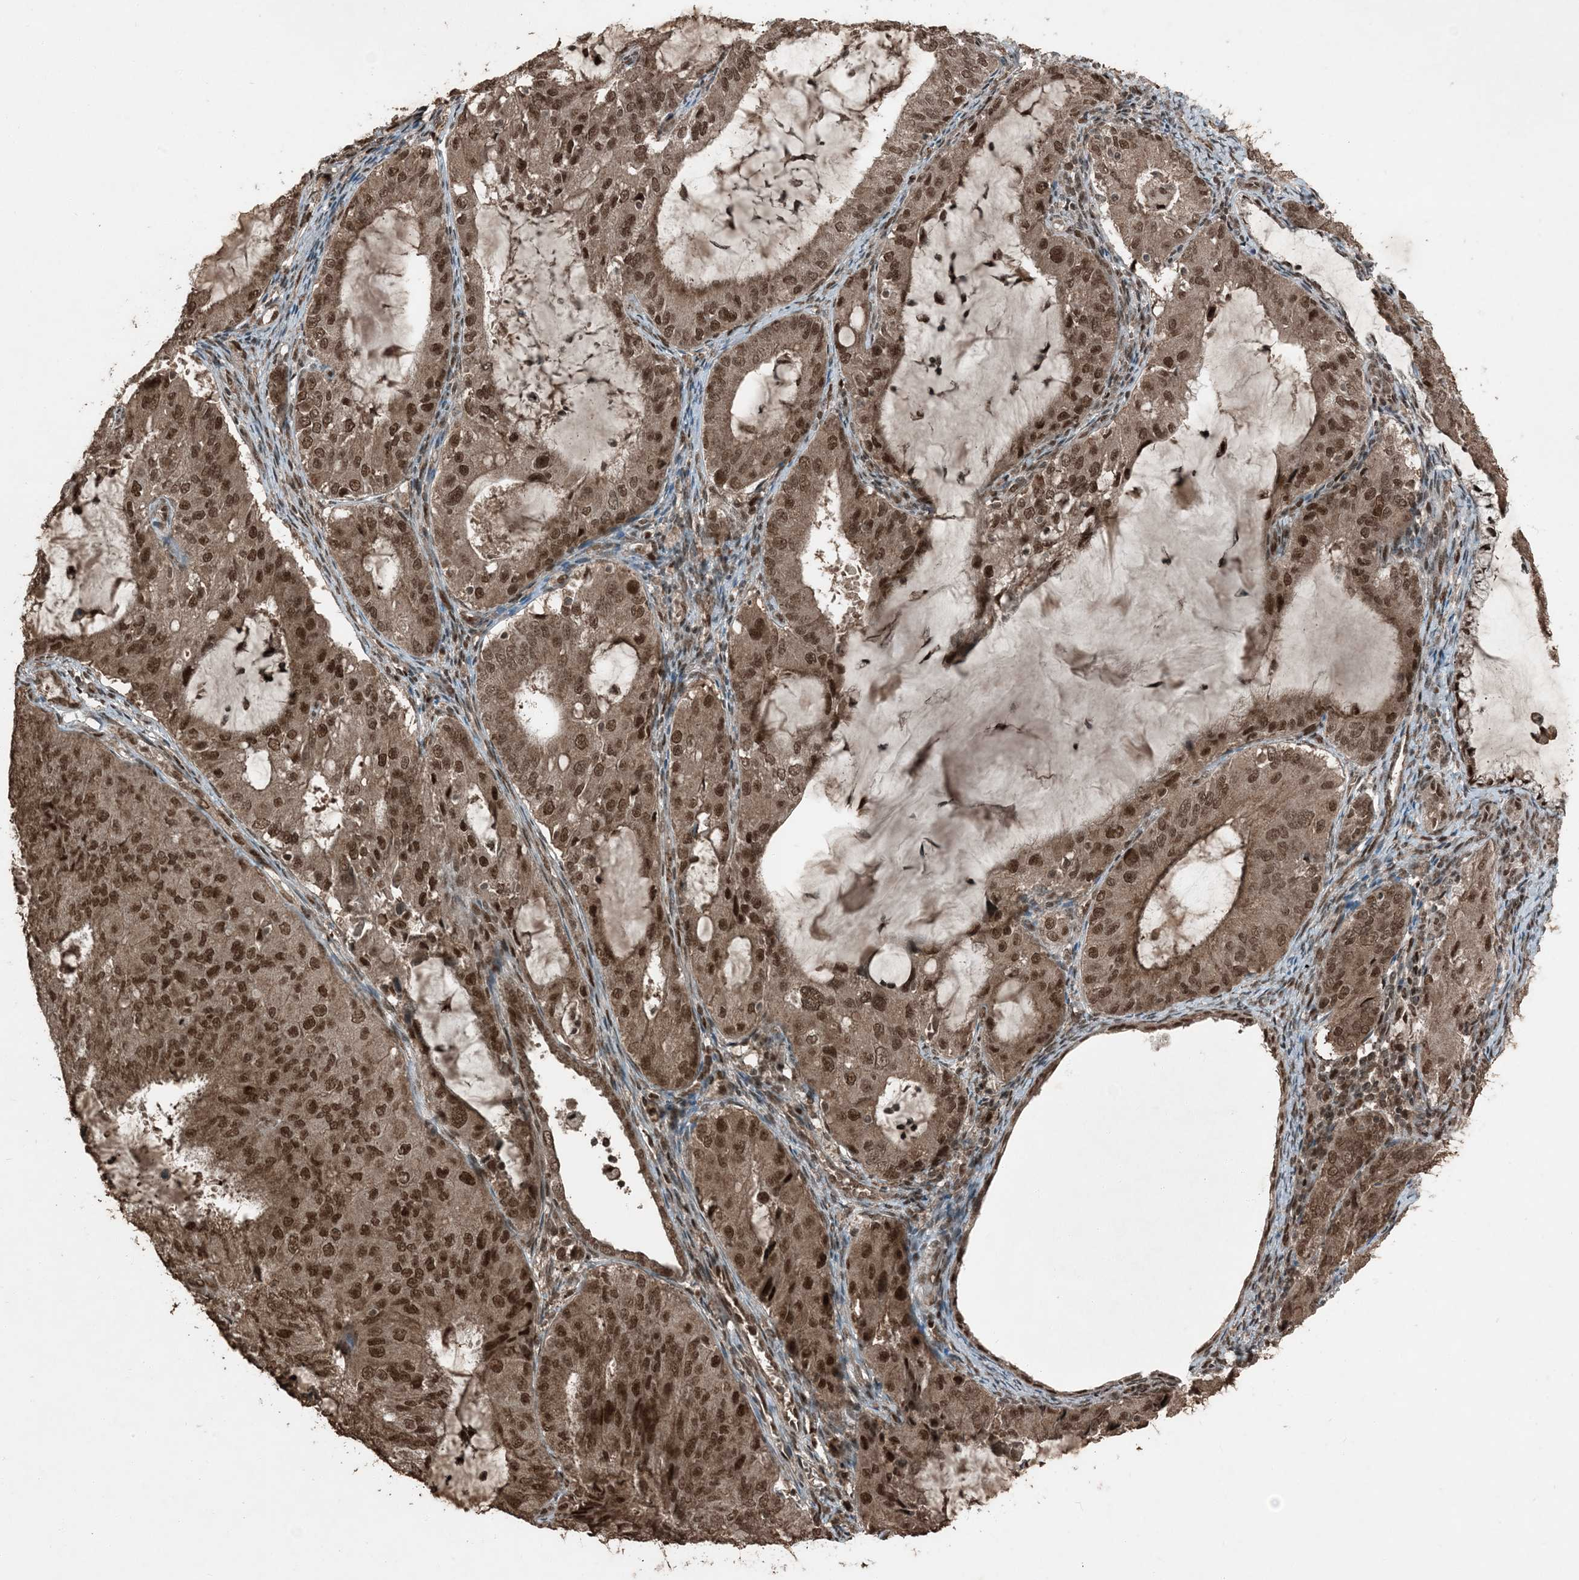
{"staining": {"intensity": "strong", "quantity": ">75%", "location": "cytoplasmic/membranous,nuclear"}, "tissue": "endometrial cancer", "cell_type": "Tumor cells", "image_type": "cancer", "snomed": [{"axis": "morphology", "description": "Adenocarcinoma, NOS"}, {"axis": "topography", "description": "Endometrium"}], "caption": "A histopathology image of endometrial cancer (adenocarcinoma) stained for a protein shows strong cytoplasmic/membranous and nuclear brown staining in tumor cells.", "gene": "TRAPPC12", "patient": {"sex": "female", "age": 81}}